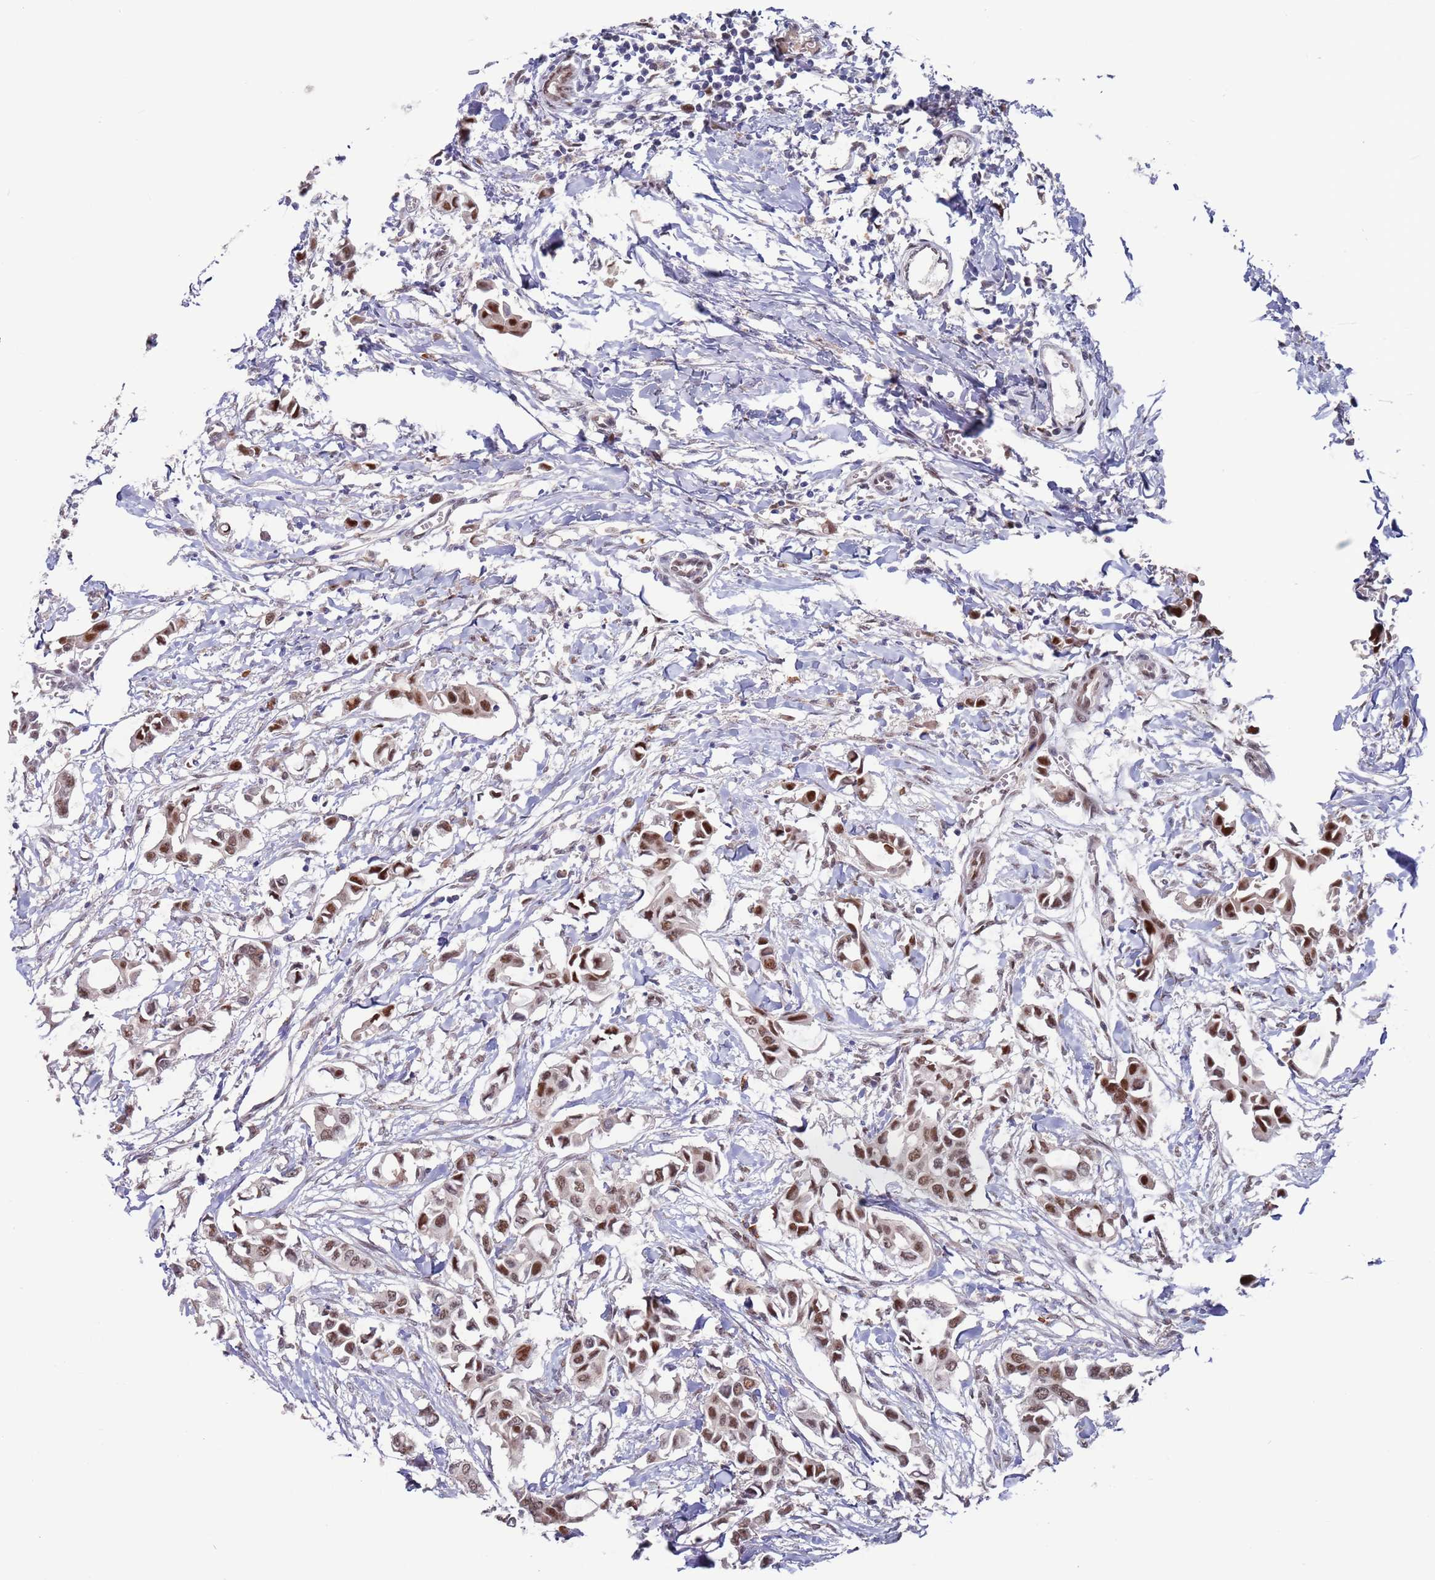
{"staining": {"intensity": "moderate", "quantity": ">75%", "location": "nuclear"}, "tissue": "breast cancer", "cell_type": "Tumor cells", "image_type": "cancer", "snomed": [{"axis": "morphology", "description": "Duct carcinoma"}, {"axis": "topography", "description": "Breast"}], "caption": "A brown stain labels moderate nuclear expression of a protein in breast cancer tumor cells. The staining is performed using DAB (3,3'-diaminobenzidine) brown chromogen to label protein expression. The nuclei are counter-stained blue using hematoxylin.", "gene": "FBXO27", "patient": {"sex": "female", "age": 41}}